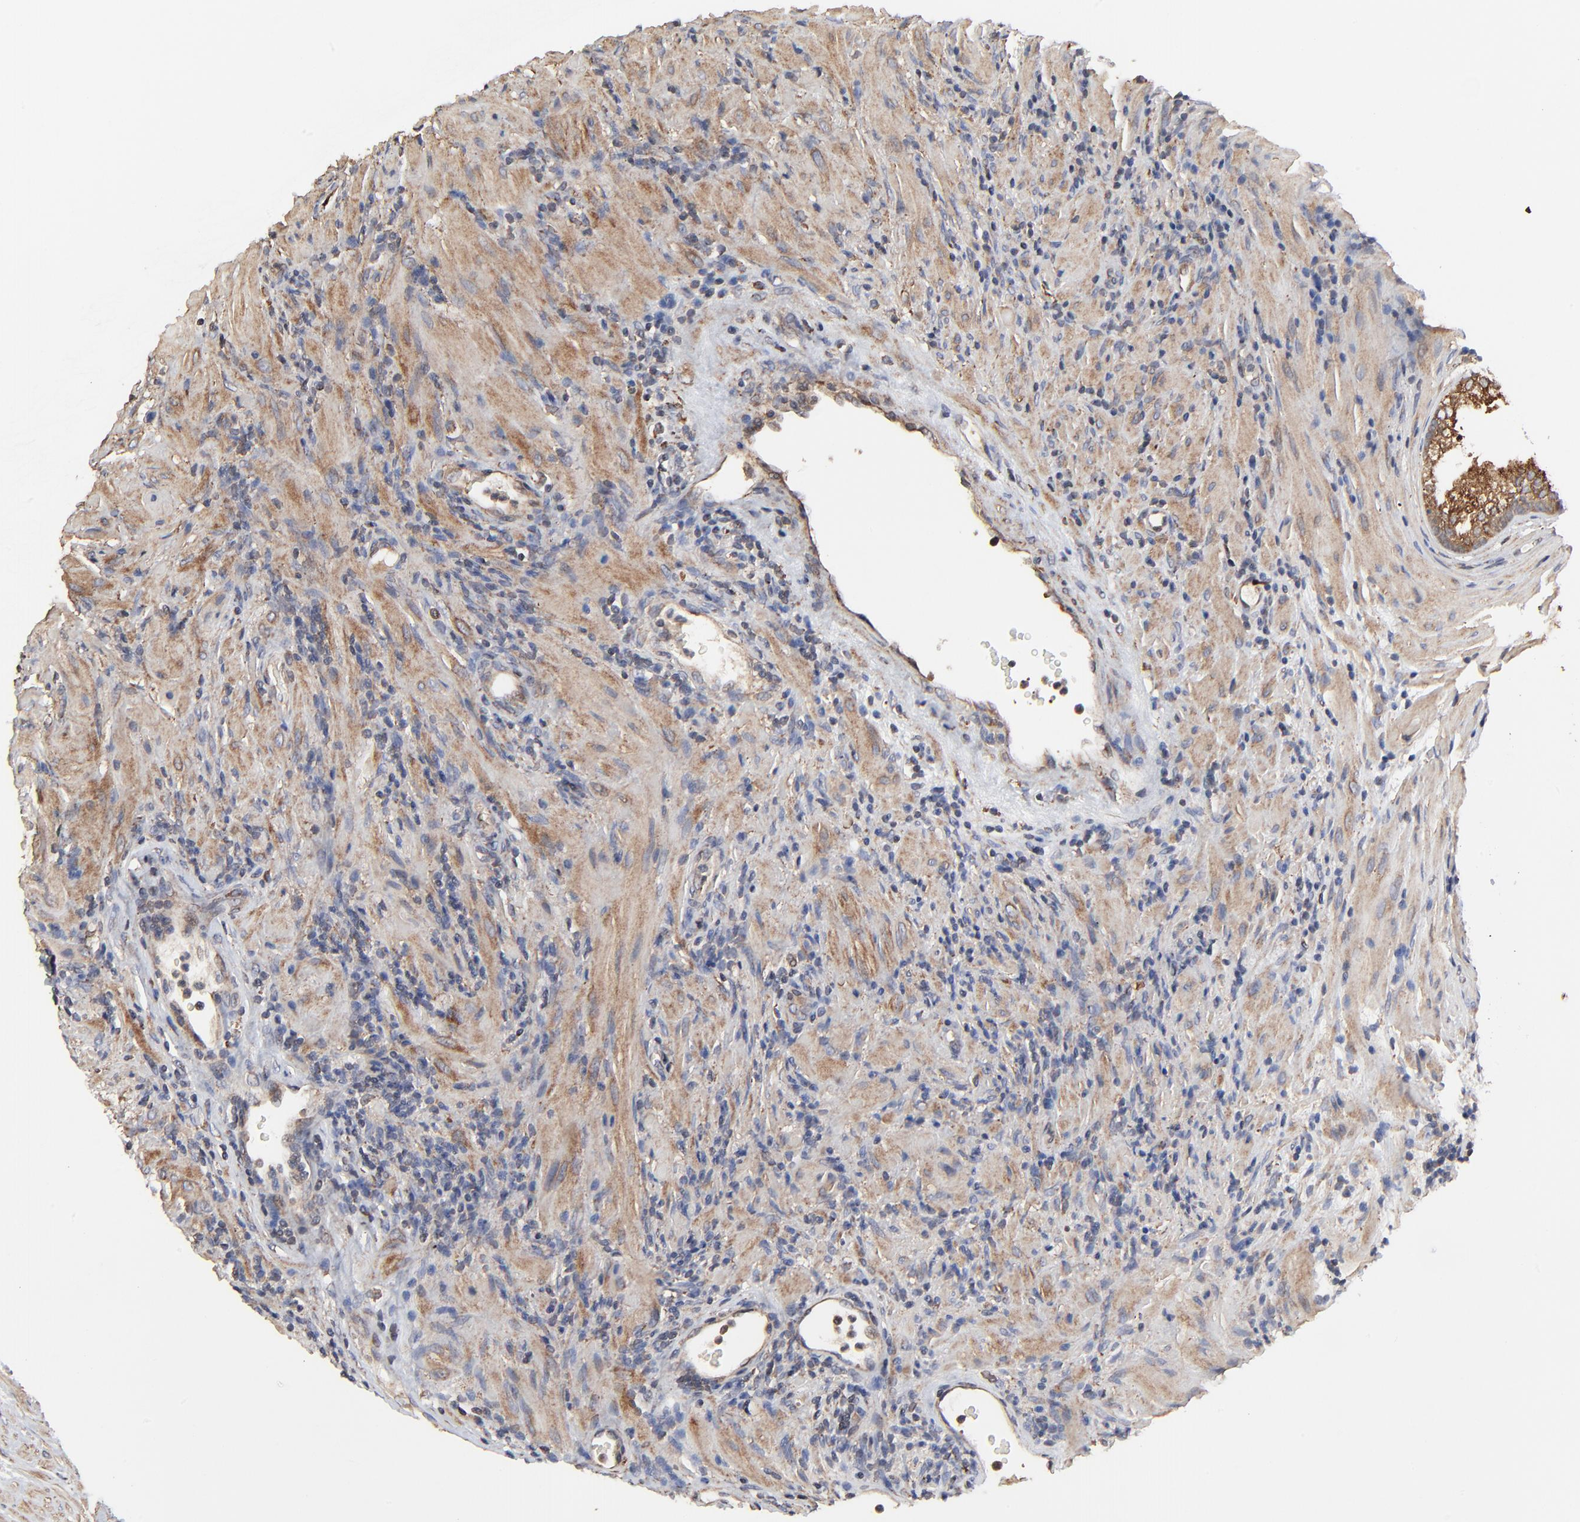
{"staining": {"intensity": "strong", "quantity": ">75%", "location": "cytoplasmic/membranous"}, "tissue": "prostate", "cell_type": "Glandular cells", "image_type": "normal", "snomed": [{"axis": "morphology", "description": "Normal tissue, NOS"}, {"axis": "topography", "description": "Prostate"}], "caption": "Approximately >75% of glandular cells in benign human prostate display strong cytoplasmic/membranous protein positivity as visualized by brown immunohistochemical staining.", "gene": "ELP2", "patient": {"sex": "male", "age": 76}}